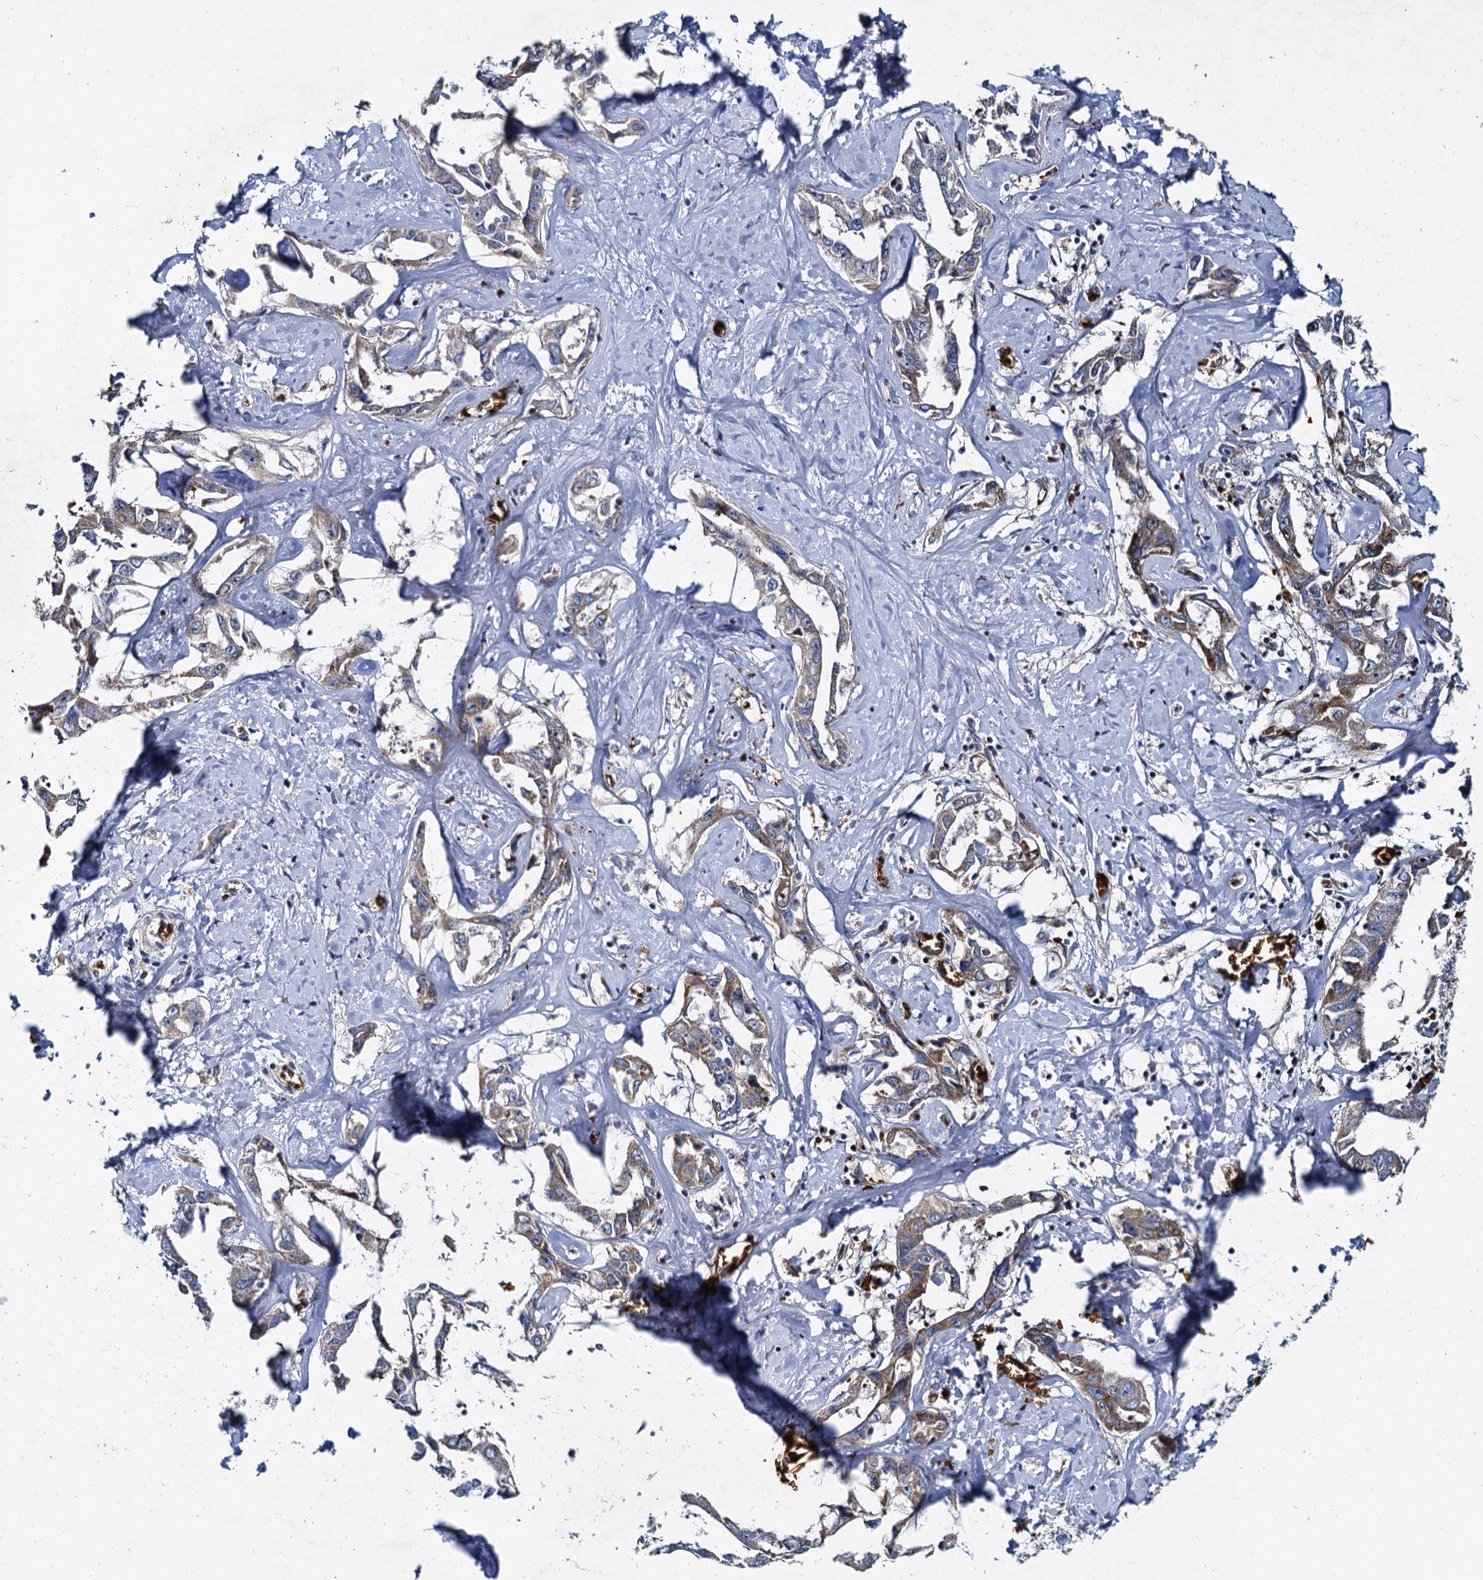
{"staining": {"intensity": "moderate", "quantity": "25%-75%", "location": "cytoplasmic/membranous"}, "tissue": "liver cancer", "cell_type": "Tumor cells", "image_type": "cancer", "snomed": [{"axis": "morphology", "description": "Cholangiocarcinoma"}, {"axis": "topography", "description": "Liver"}], "caption": "This image exhibits immunohistochemistry staining of human liver cancer (cholangiocarcinoma), with medium moderate cytoplasmic/membranous expression in approximately 25%-75% of tumor cells.", "gene": "BCS1L", "patient": {"sex": "male", "age": 59}}